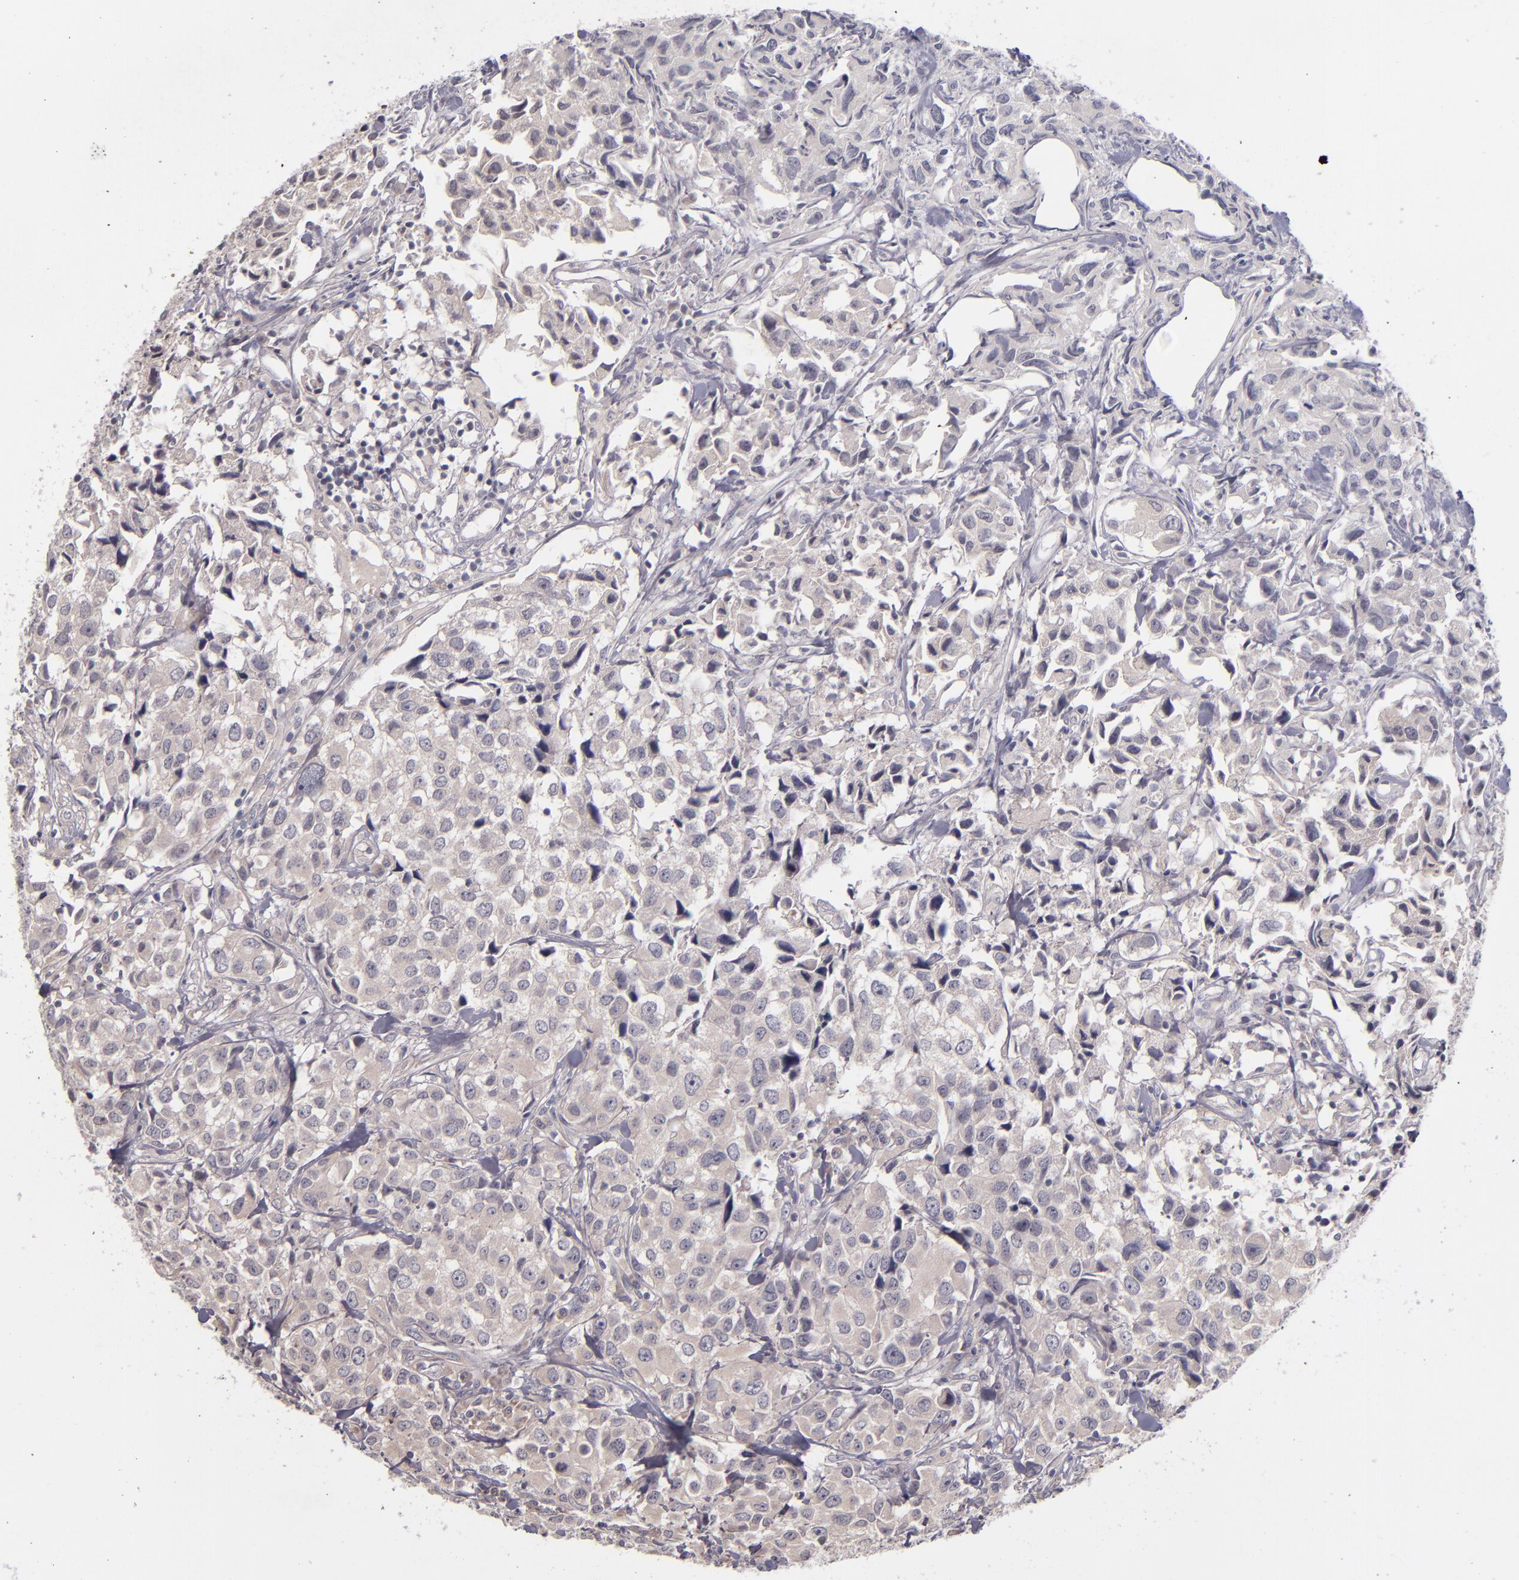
{"staining": {"intensity": "negative", "quantity": "none", "location": "none"}, "tissue": "urothelial cancer", "cell_type": "Tumor cells", "image_type": "cancer", "snomed": [{"axis": "morphology", "description": "Urothelial carcinoma, High grade"}, {"axis": "topography", "description": "Urinary bladder"}], "caption": "IHC image of neoplastic tissue: human urothelial carcinoma (high-grade) stained with DAB (3,3'-diaminobenzidine) exhibits no significant protein positivity in tumor cells. Nuclei are stained in blue.", "gene": "TSC2", "patient": {"sex": "female", "age": 75}}